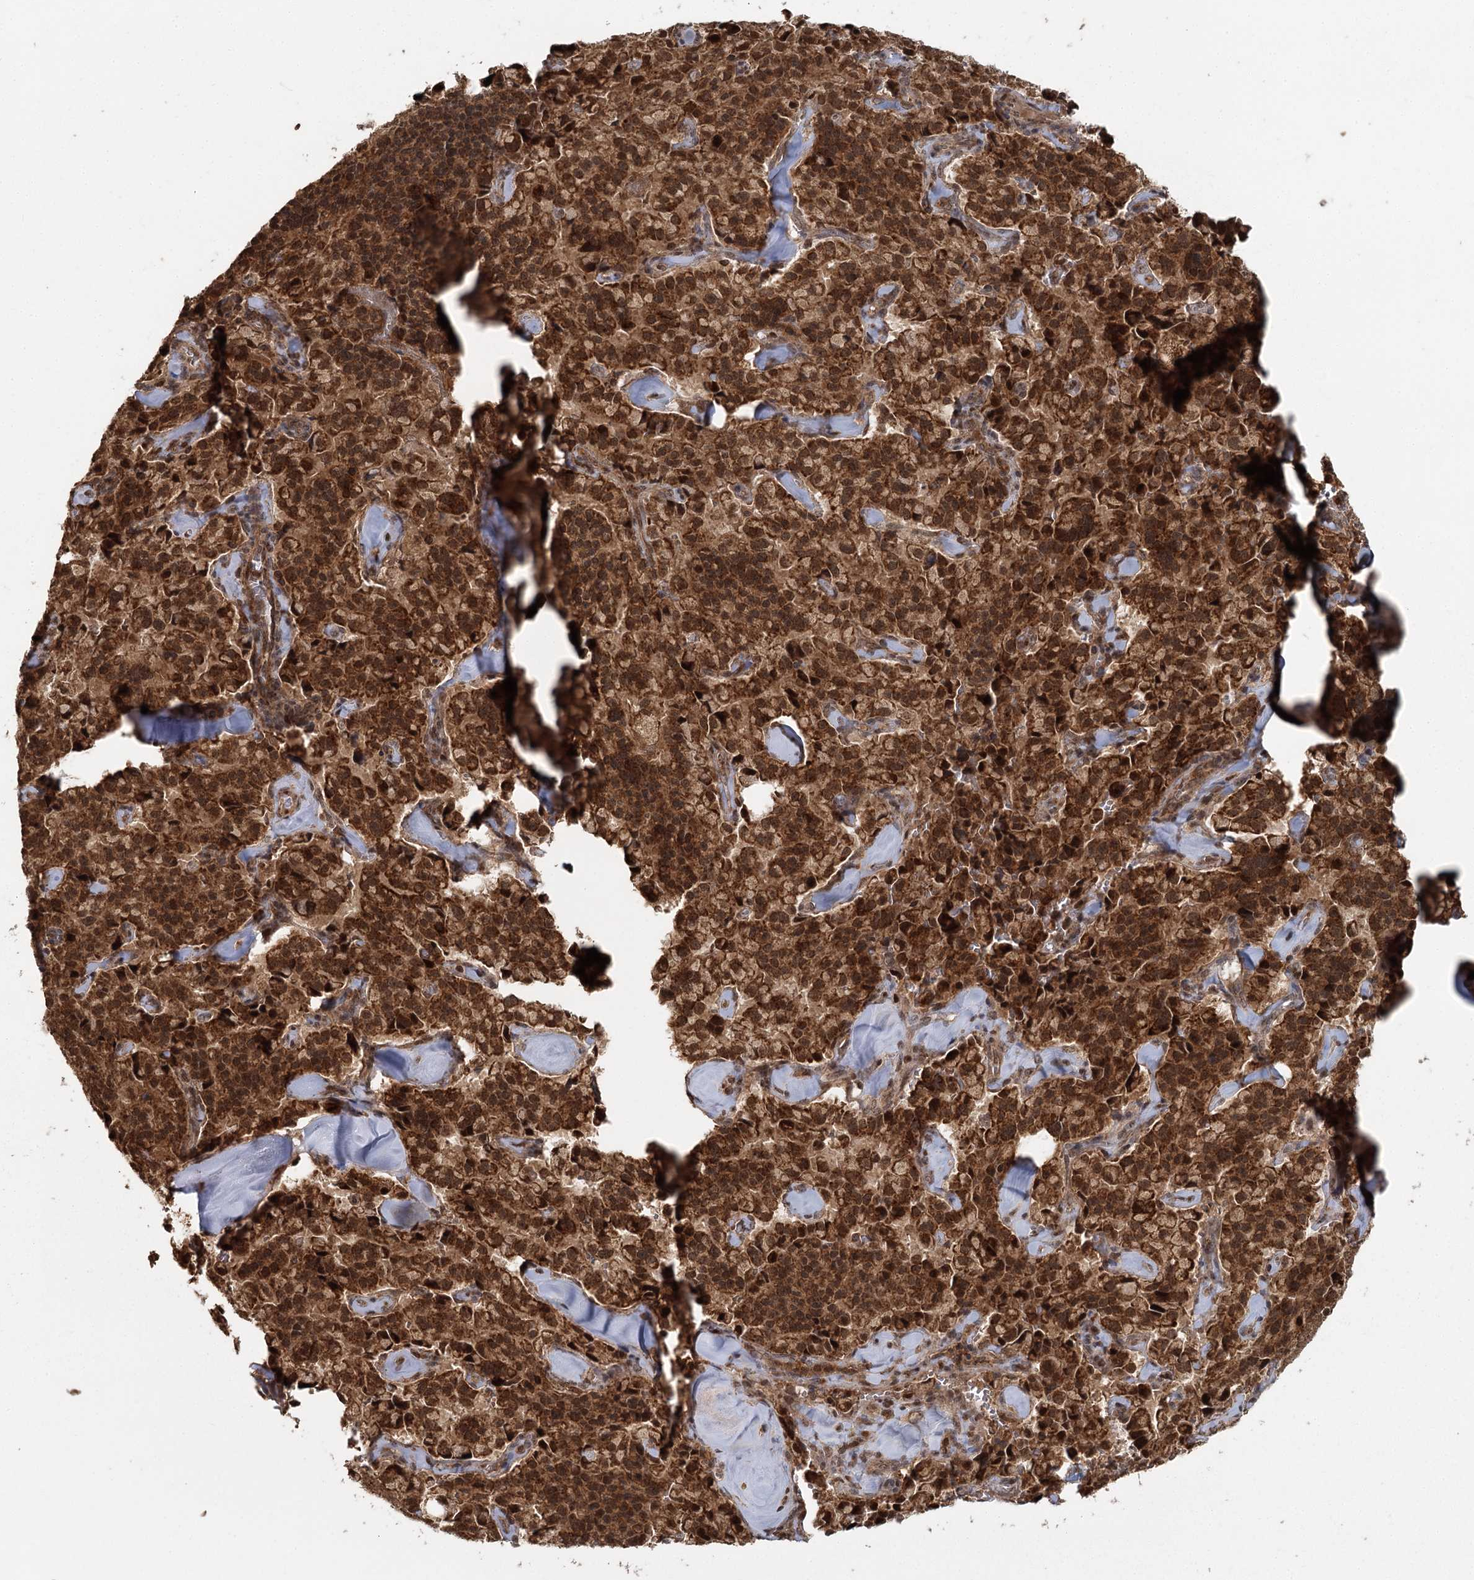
{"staining": {"intensity": "strong", "quantity": ">75%", "location": "cytoplasmic/membranous,nuclear"}, "tissue": "pancreatic cancer", "cell_type": "Tumor cells", "image_type": "cancer", "snomed": [{"axis": "morphology", "description": "Adenocarcinoma, NOS"}, {"axis": "topography", "description": "Pancreas"}], "caption": "Tumor cells exhibit high levels of strong cytoplasmic/membranous and nuclear staining in approximately >75% of cells in human pancreatic adenocarcinoma.", "gene": "MICU1", "patient": {"sex": "male", "age": 65}}